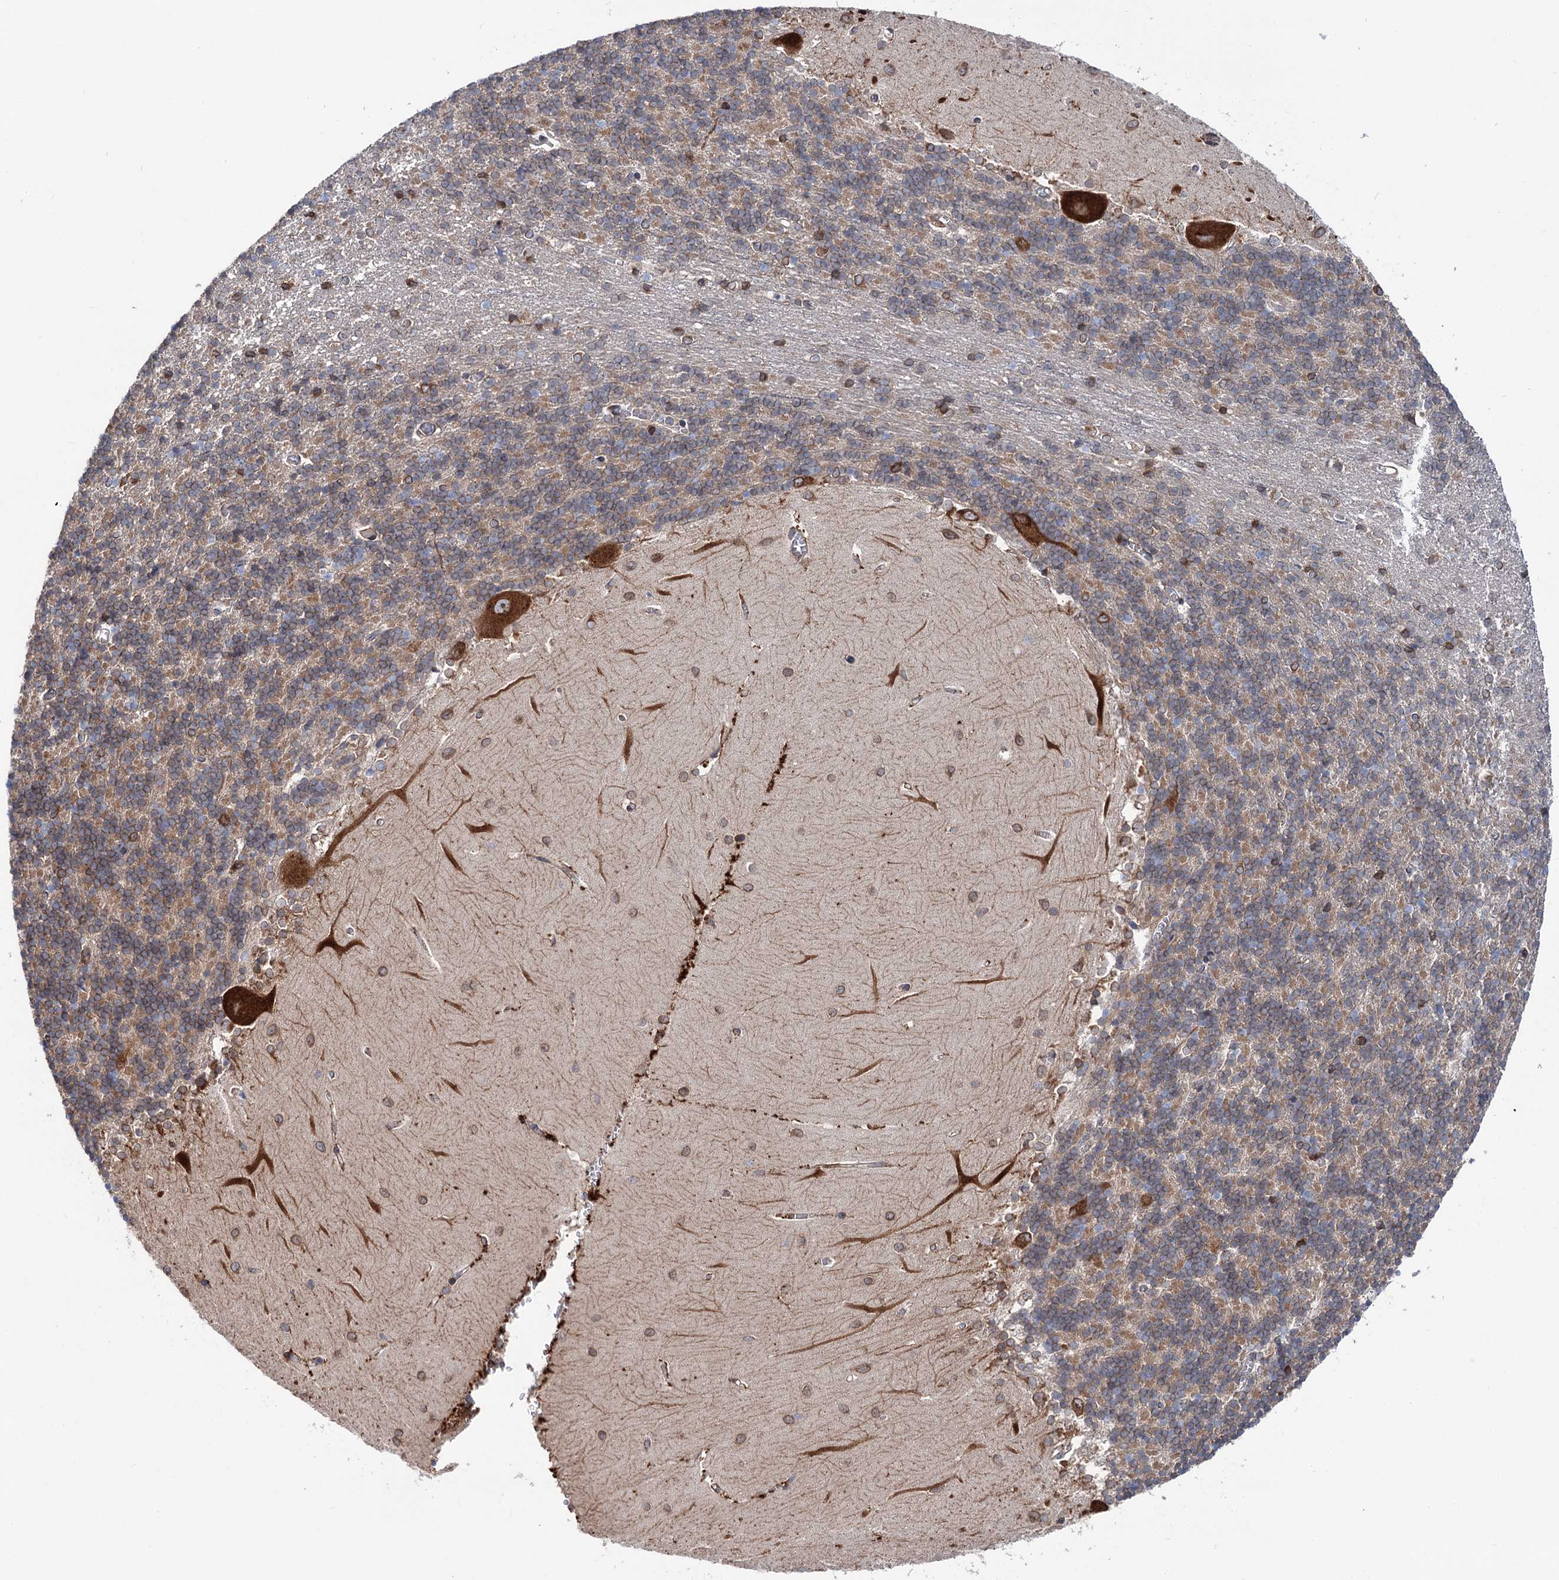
{"staining": {"intensity": "moderate", "quantity": "25%-75%", "location": "cytoplasmic/membranous"}, "tissue": "cerebellum", "cell_type": "Cells in granular layer", "image_type": "normal", "snomed": [{"axis": "morphology", "description": "Normal tissue, NOS"}, {"axis": "topography", "description": "Cerebellum"}], "caption": "A high-resolution image shows immunohistochemistry staining of unremarkable cerebellum, which exhibits moderate cytoplasmic/membranous positivity in about 25%-75% of cells in granular layer. (DAB = brown stain, brightfield microscopy at high magnification).", "gene": "PTDSS2", "patient": {"sex": "male", "age": 37}}